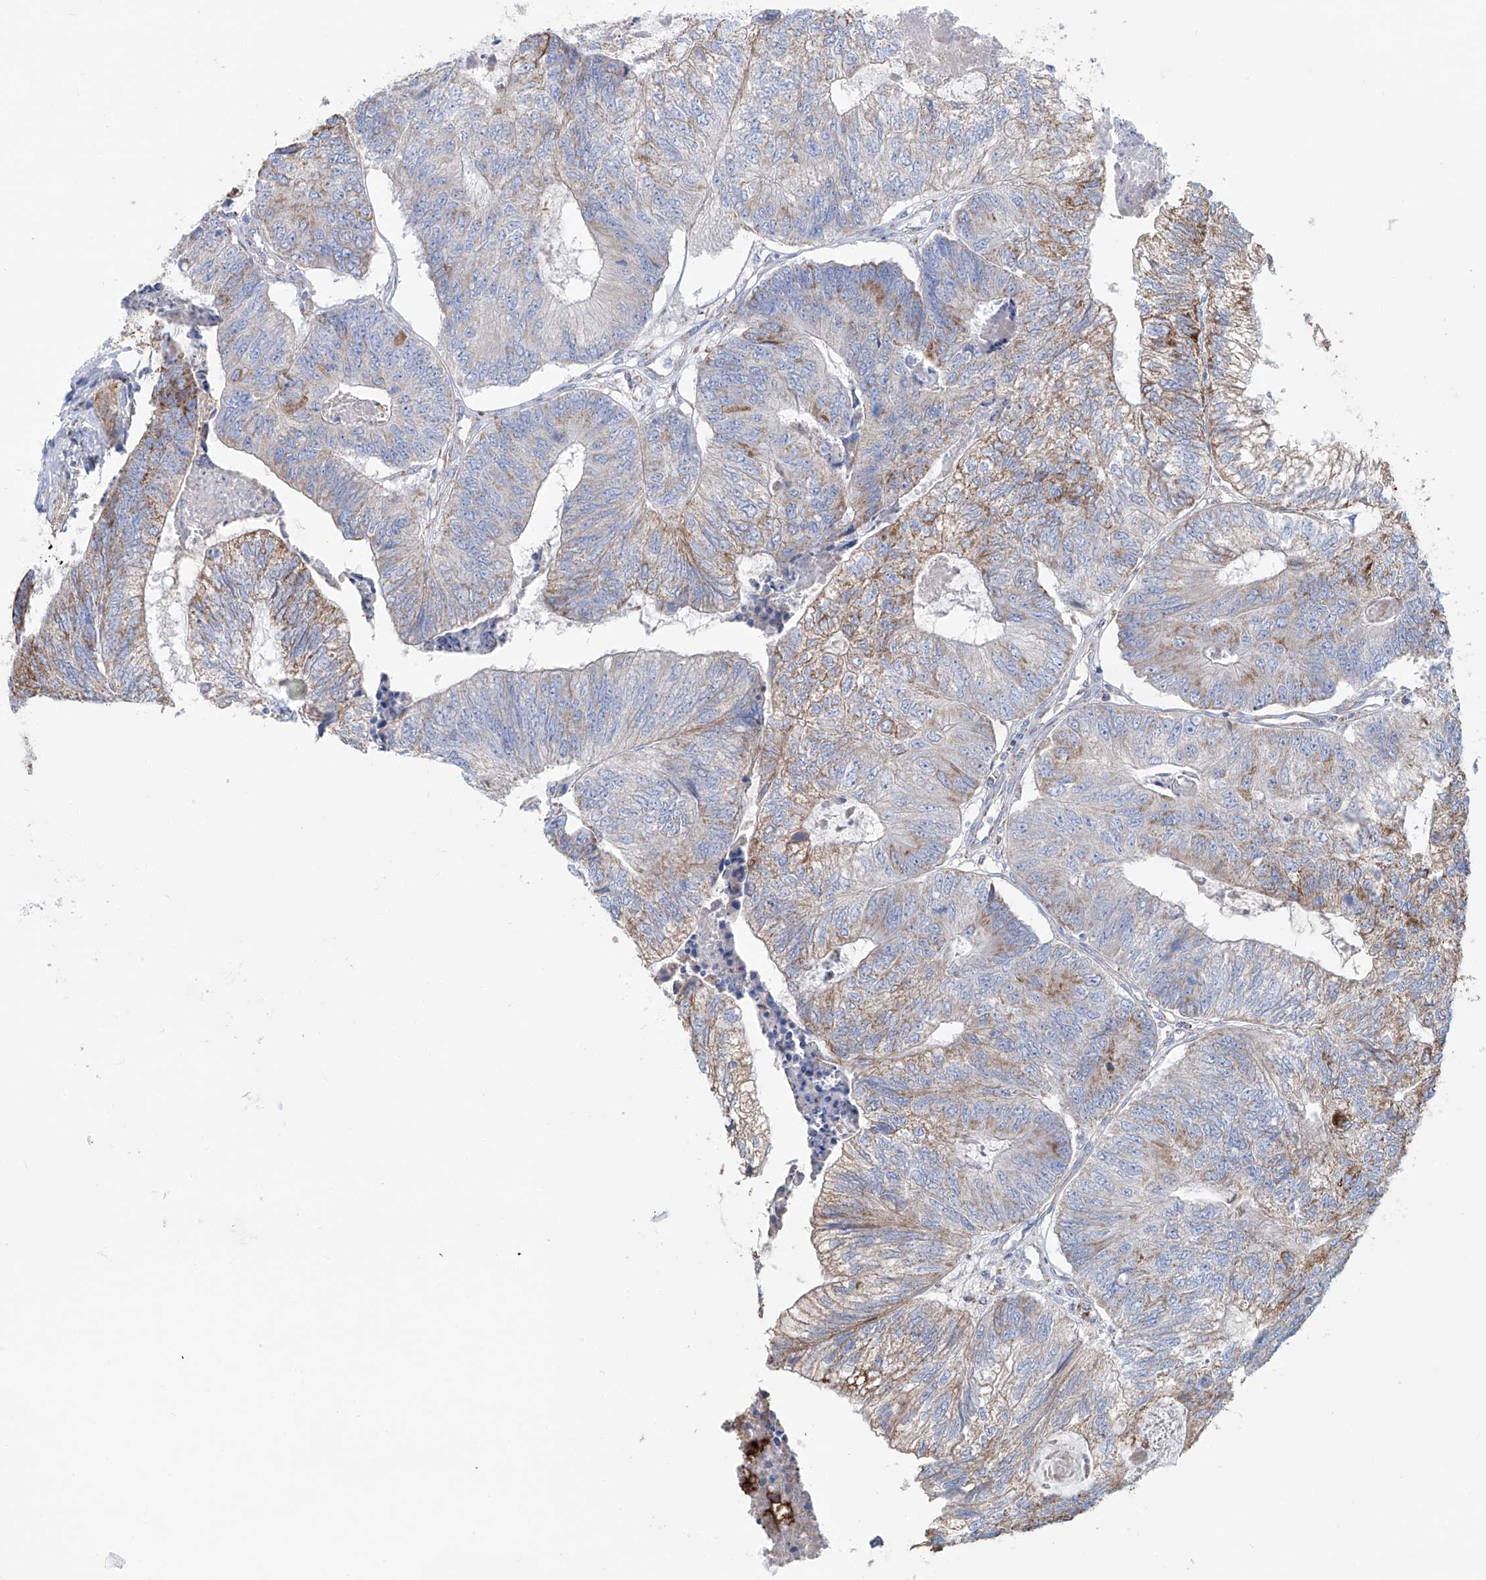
{"staining": {"intensity": "moderate", "quantity": "25%-75%", "location": "cytoplasmic/membranous"}, "tissue": "colorectal cancer", "cell_type": "Tumor cells", "image_type": "cancer", "snomed": [{"axis": "morphology", "description": "Adenocarcinoma, NOS"}, {"axis": "topography", "description": "Colon"}], "caption": "Protein staining of colorectal cancer (adenocarcinoma) tissue shows moderate cytoplasmic/membranous expression in about 25%-75% of tumor cells. Immunohistochemistry (ihc) stains the protein in brown and the nuclei are stained blue.", "gene": "ALDH6A1", "patient": {"sex": "female", "age": 67}}